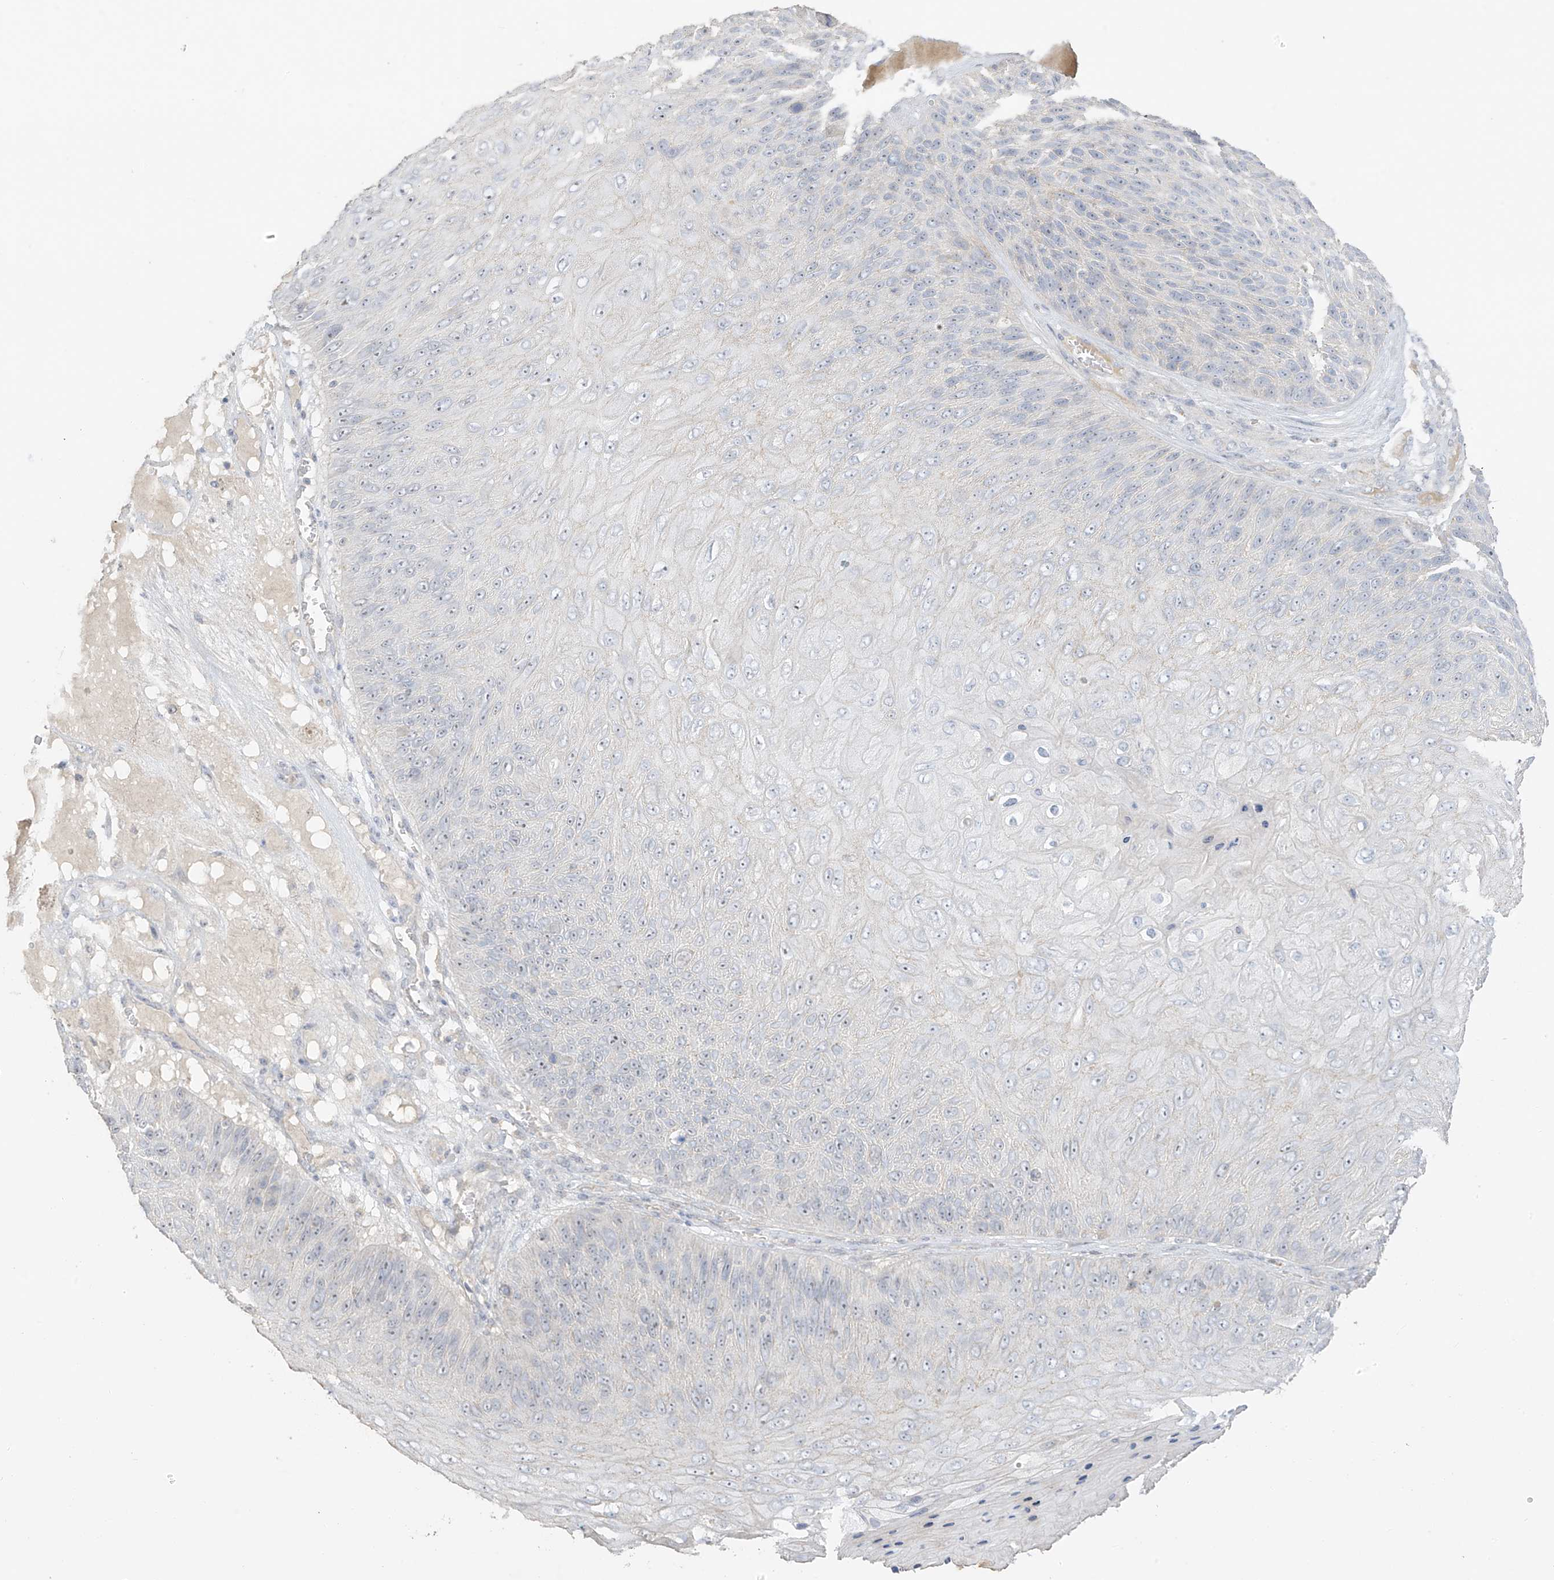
{"staining": {"intensity": "negative", "quantity": "none", "location": "none"}, "tissue": "skin cancer", "cell_type": "Tumor cells", "image_type": "cancer", "snomed": [{"axis": "morphology", "description": "Squamous cell carcinoma, NOS"}, {"axis": "topography", "description": "Skin"}], "caption": "Immunohistochemistry histopathology image of neoplastic tissue: skin cancer stained with DAB reveals no significant protein positivity in tumor cells.", "gene": "ZBTB41", "patient": {"sex": "female", "age": 88}}